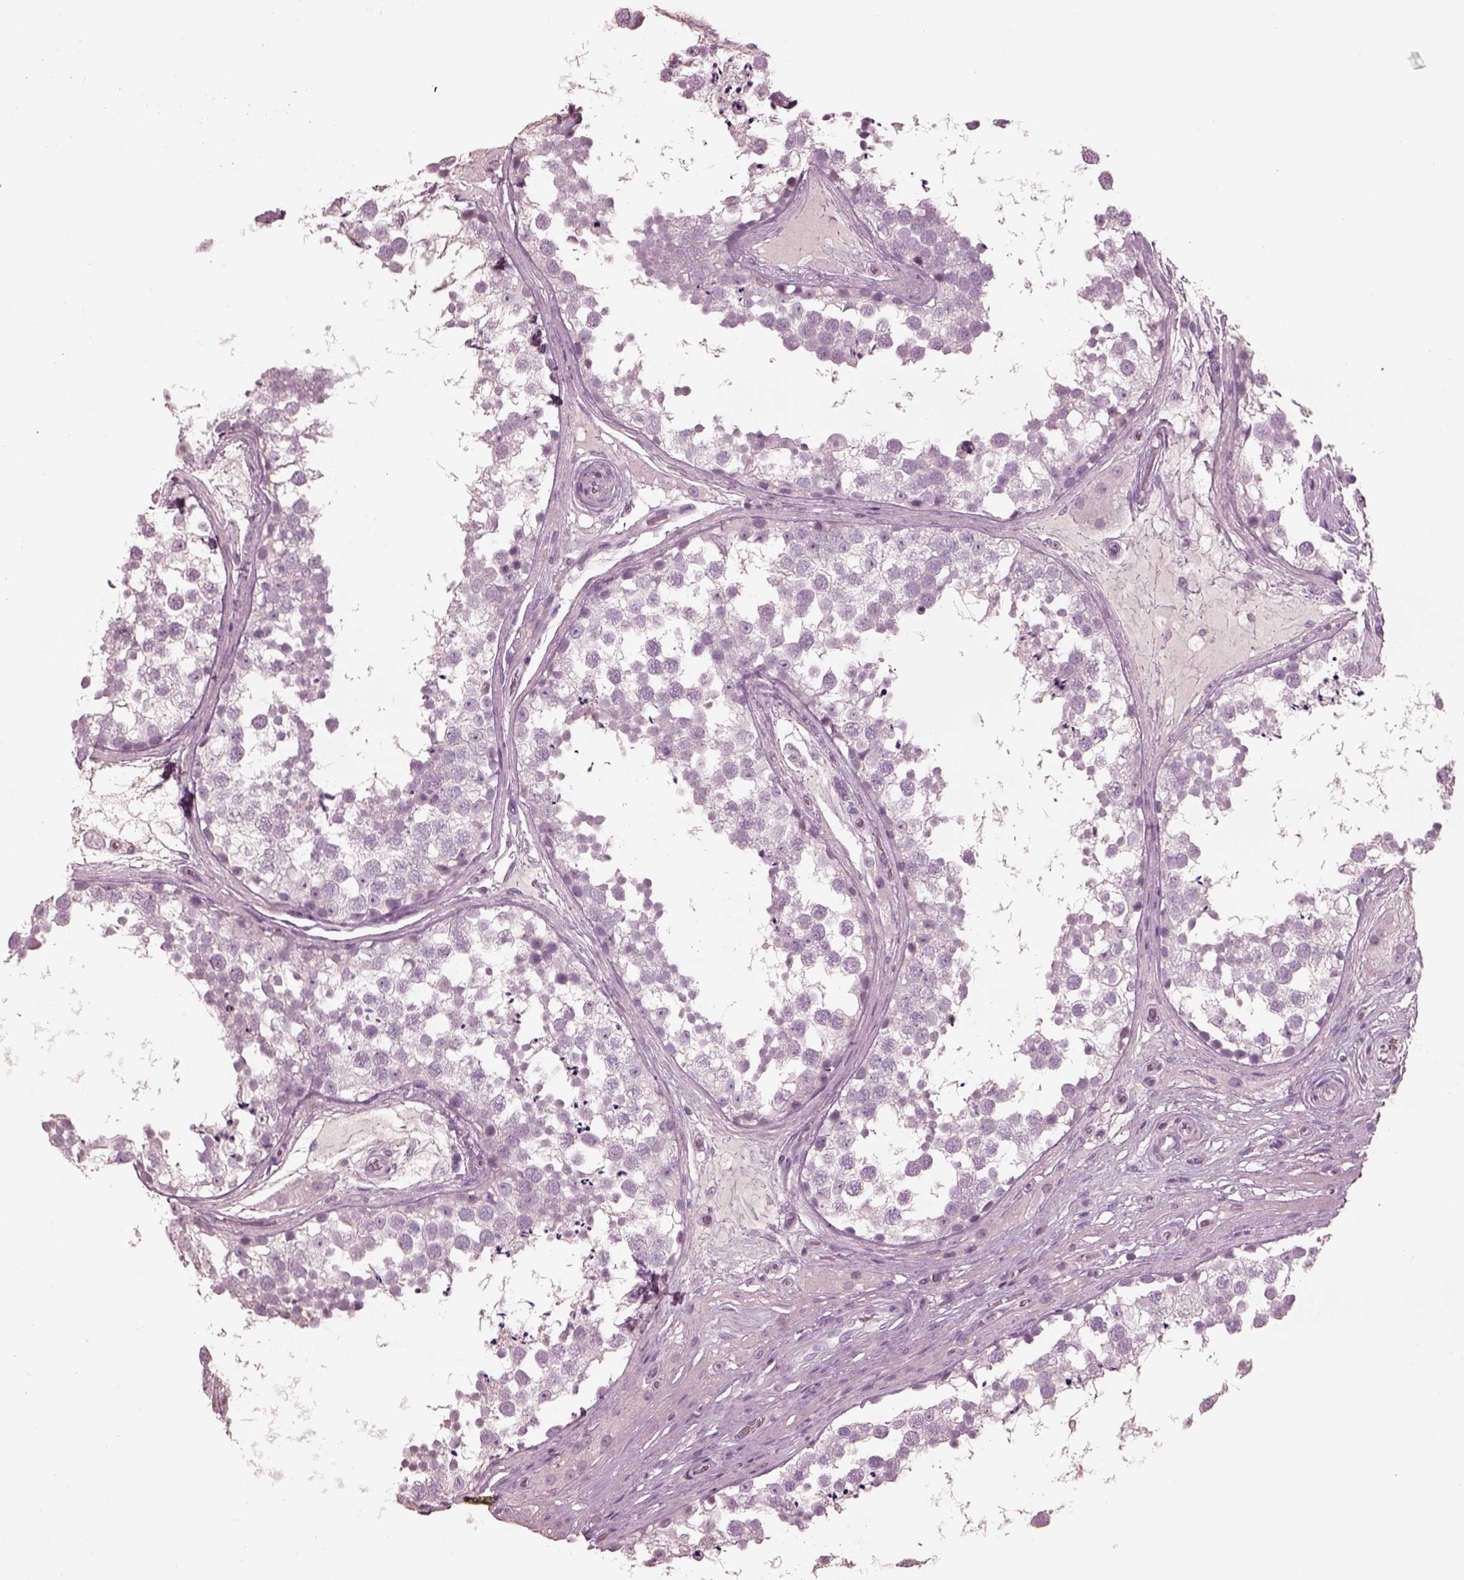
{"staining": {"intensity": "negative", "quantity": "none", "location": "none"}, "tissue": "testis", "cell_type": "Cells in seminiferous ducts", "image_type": "normal", "snomed": [{"axis": "morphology", "description": "Normal tissue, NOS"}, {"axis": "morphology", "description": "Seminoma, NOS"}, {"axis": "topography", "description": "Testis"}], "caption": "Unremarkable testis was stained to show a protein in brown. There is no significant staining in cells in seminiferous ducts. Nuclei are stained in blue.", "gene": "PDCD1", "patient": {"sex": "male", "age": 65}}